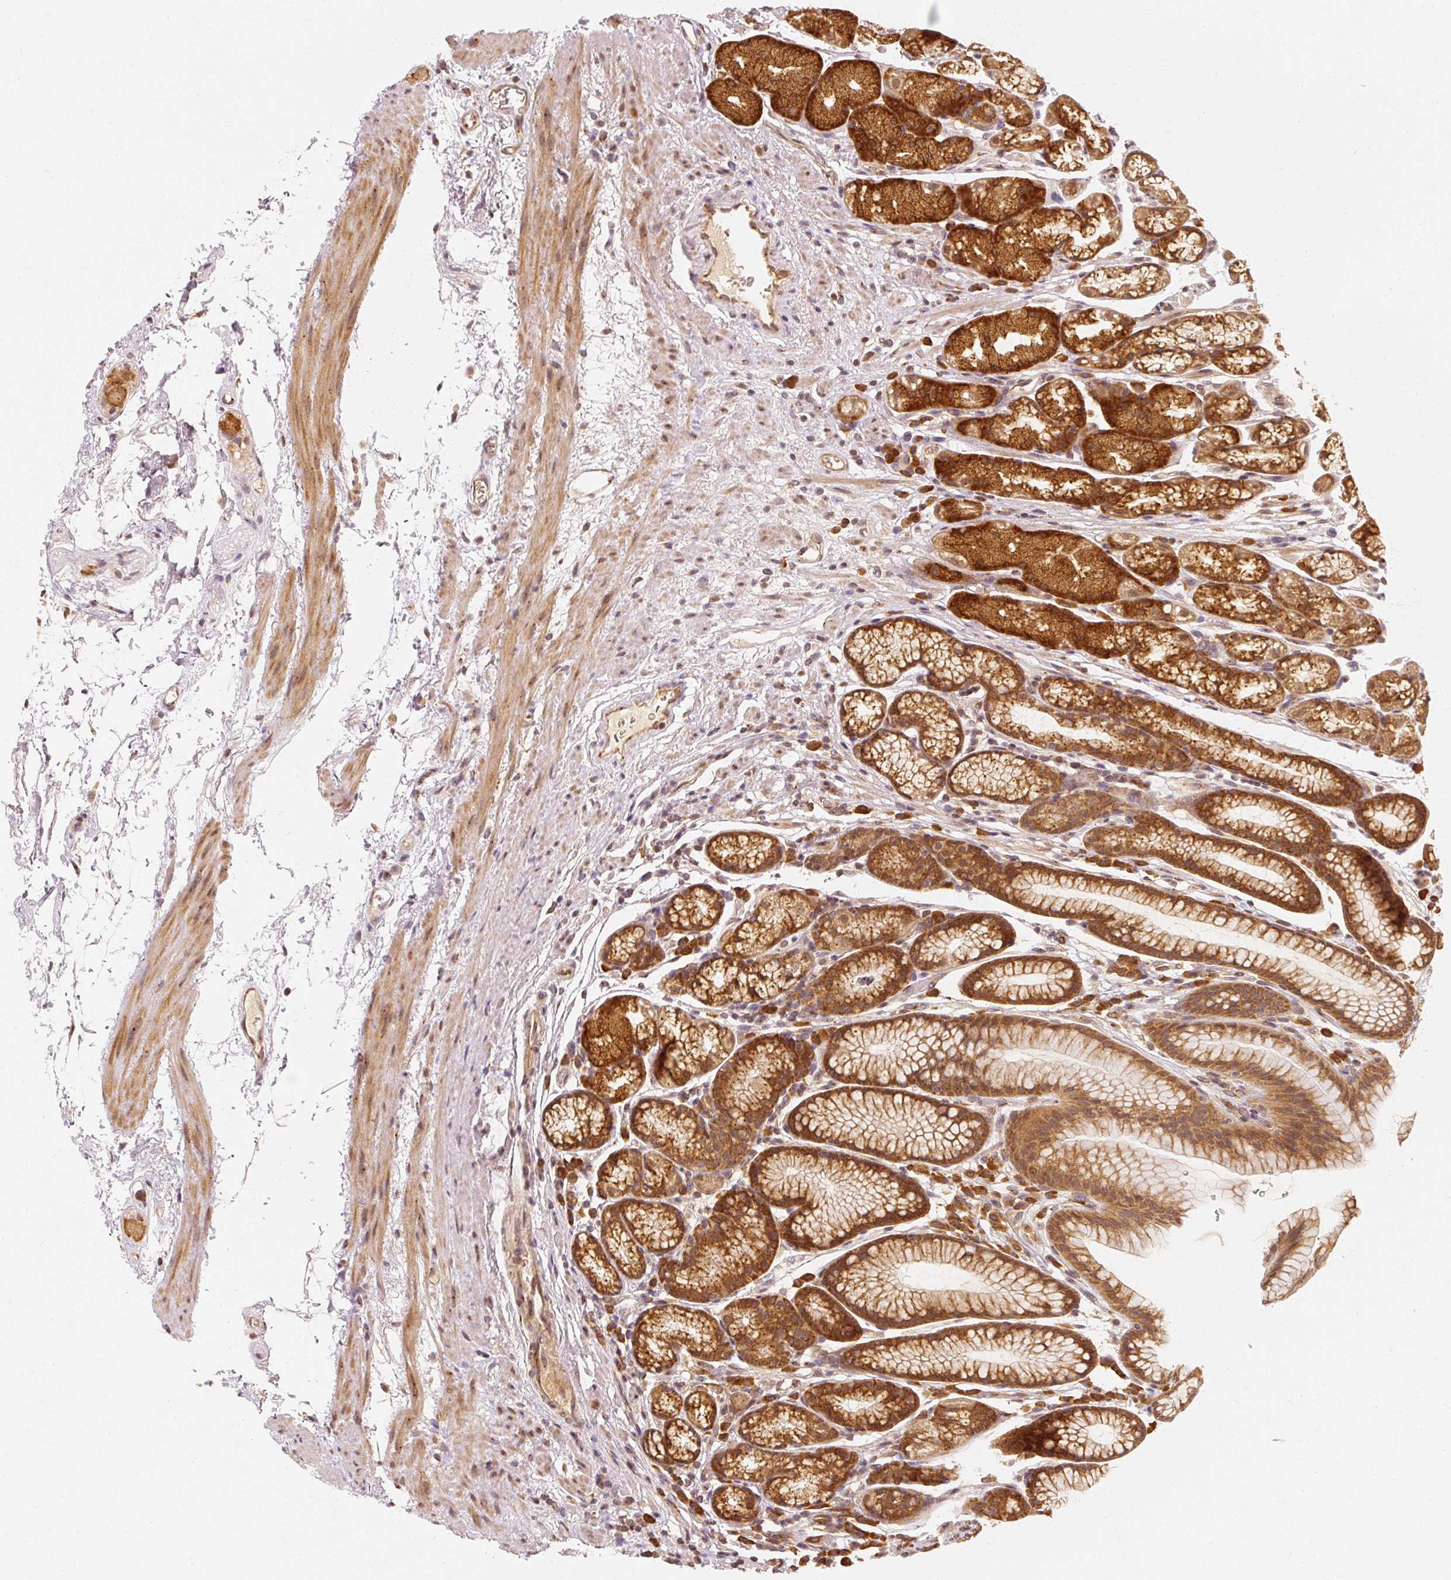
{"staining": {"intensity": "strong", "quantity": ">75%", "location": "cytoplasmic/membranous"}, "tissue": "stomach", "cell_type": "Glandular cells", "image_type": "normal", "snomed": [{"axis": "morphology", "description": "Normal tissue, NOS"}, {"axis": "topography", "description": "Stomach, lower"}], "caption": "This is a micrograph of immunohistochemistry (IHC) staining of normal stomach, which shows strong positivity in the cytoplasmic/membranous of glandular cells.", "gene": "EEF1A1", "patient": {"sex": "male", "age": 67}}